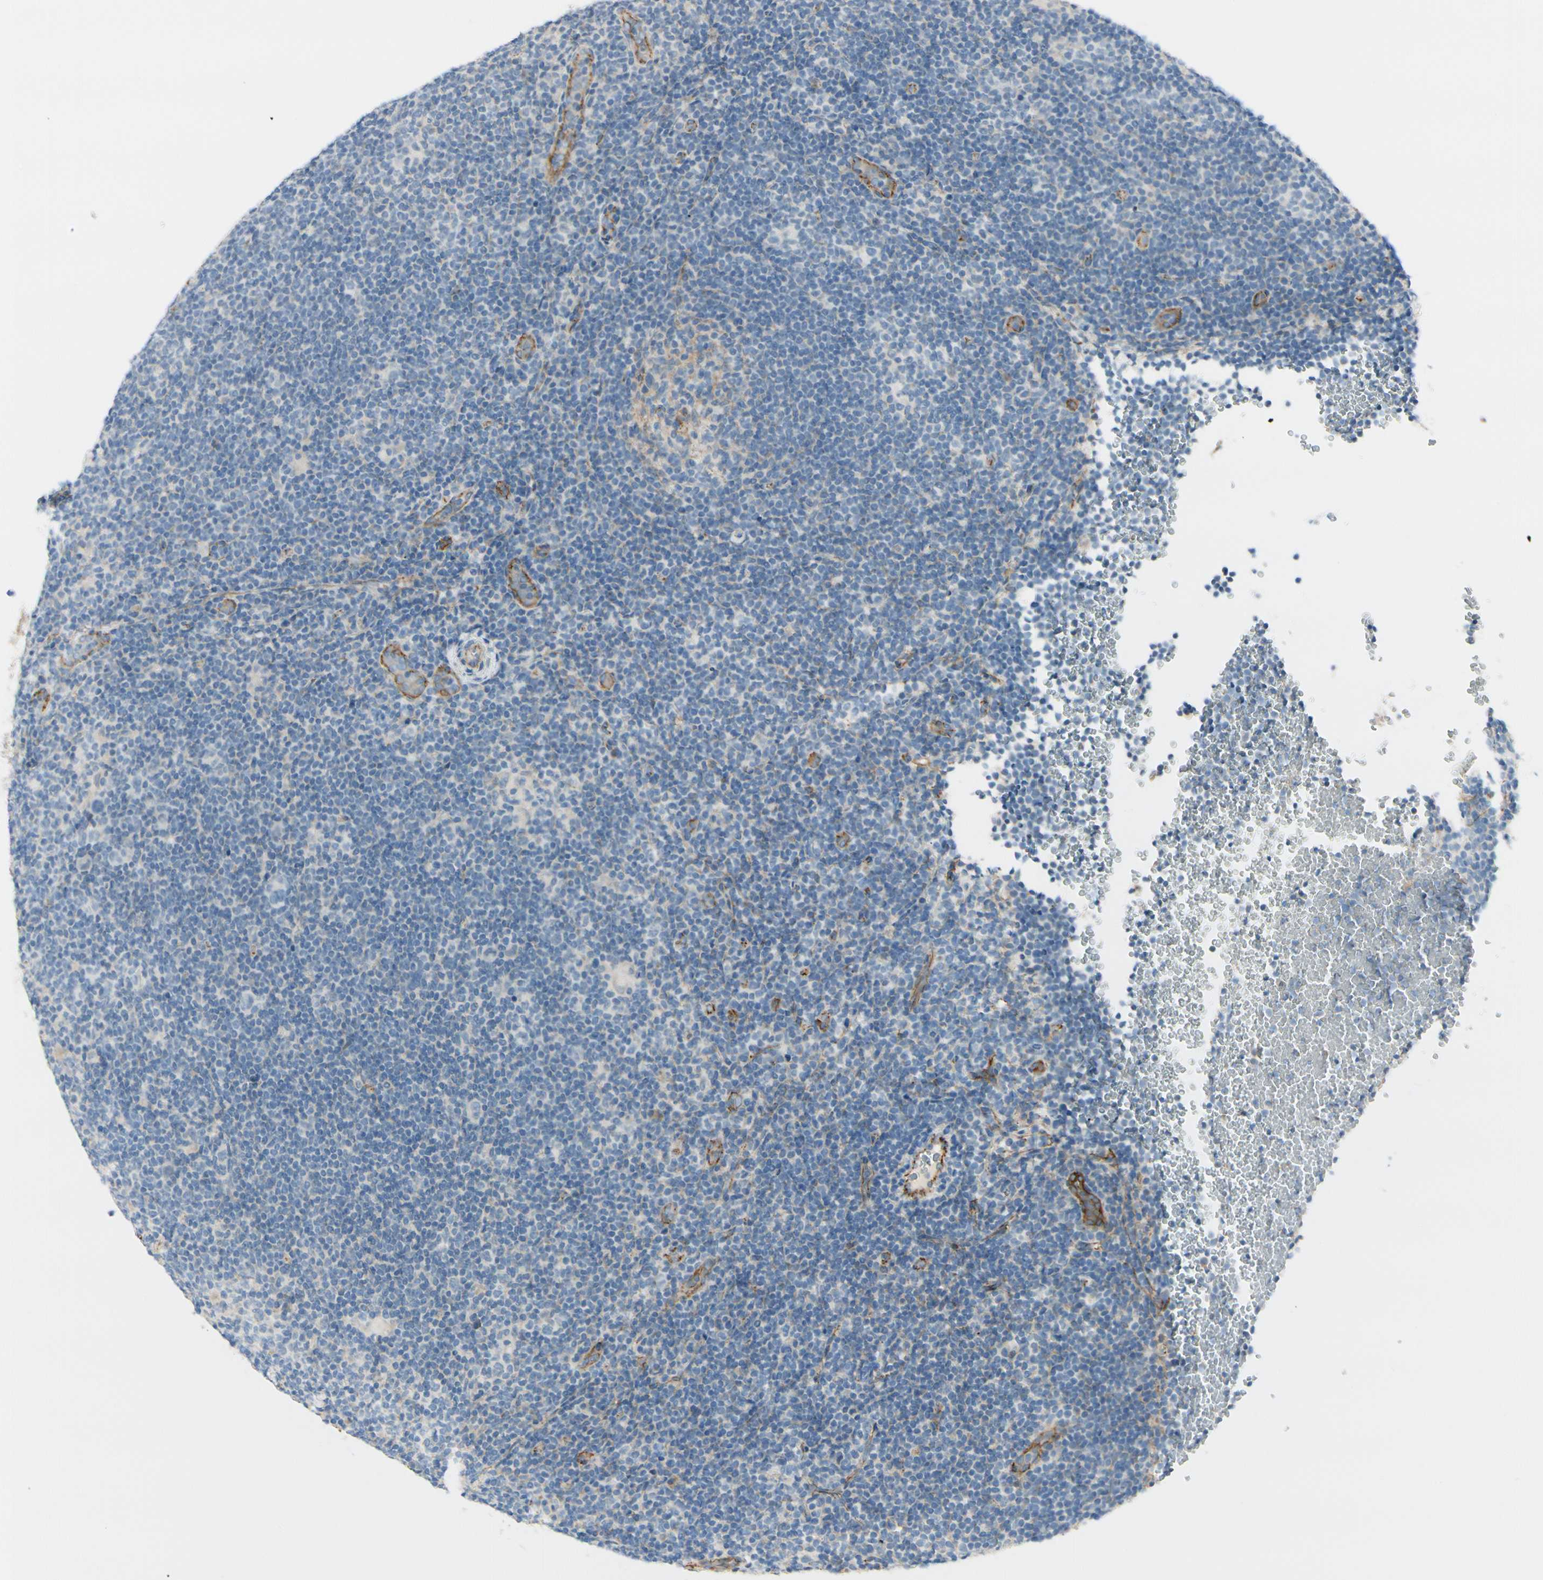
{"staining": {"intensity": "negative", "quantity": "none", "location": "none"}, "tissue": "lymphoma", "cell_type": "Tumor cells", "image_type": "cancer", "snomed": [{"axis": "morphology", "description": "Hodgkin's disease, NOS"}, {"axis": "topography", "description": "Lymph node"}], "caption": "High power microscopy histopathology image of an IHC image of Hodgkin's disease, revealing no significant staining in tumor cells.", "gene": "TJP1", "patient": {"sex": "female", "age": 57}}